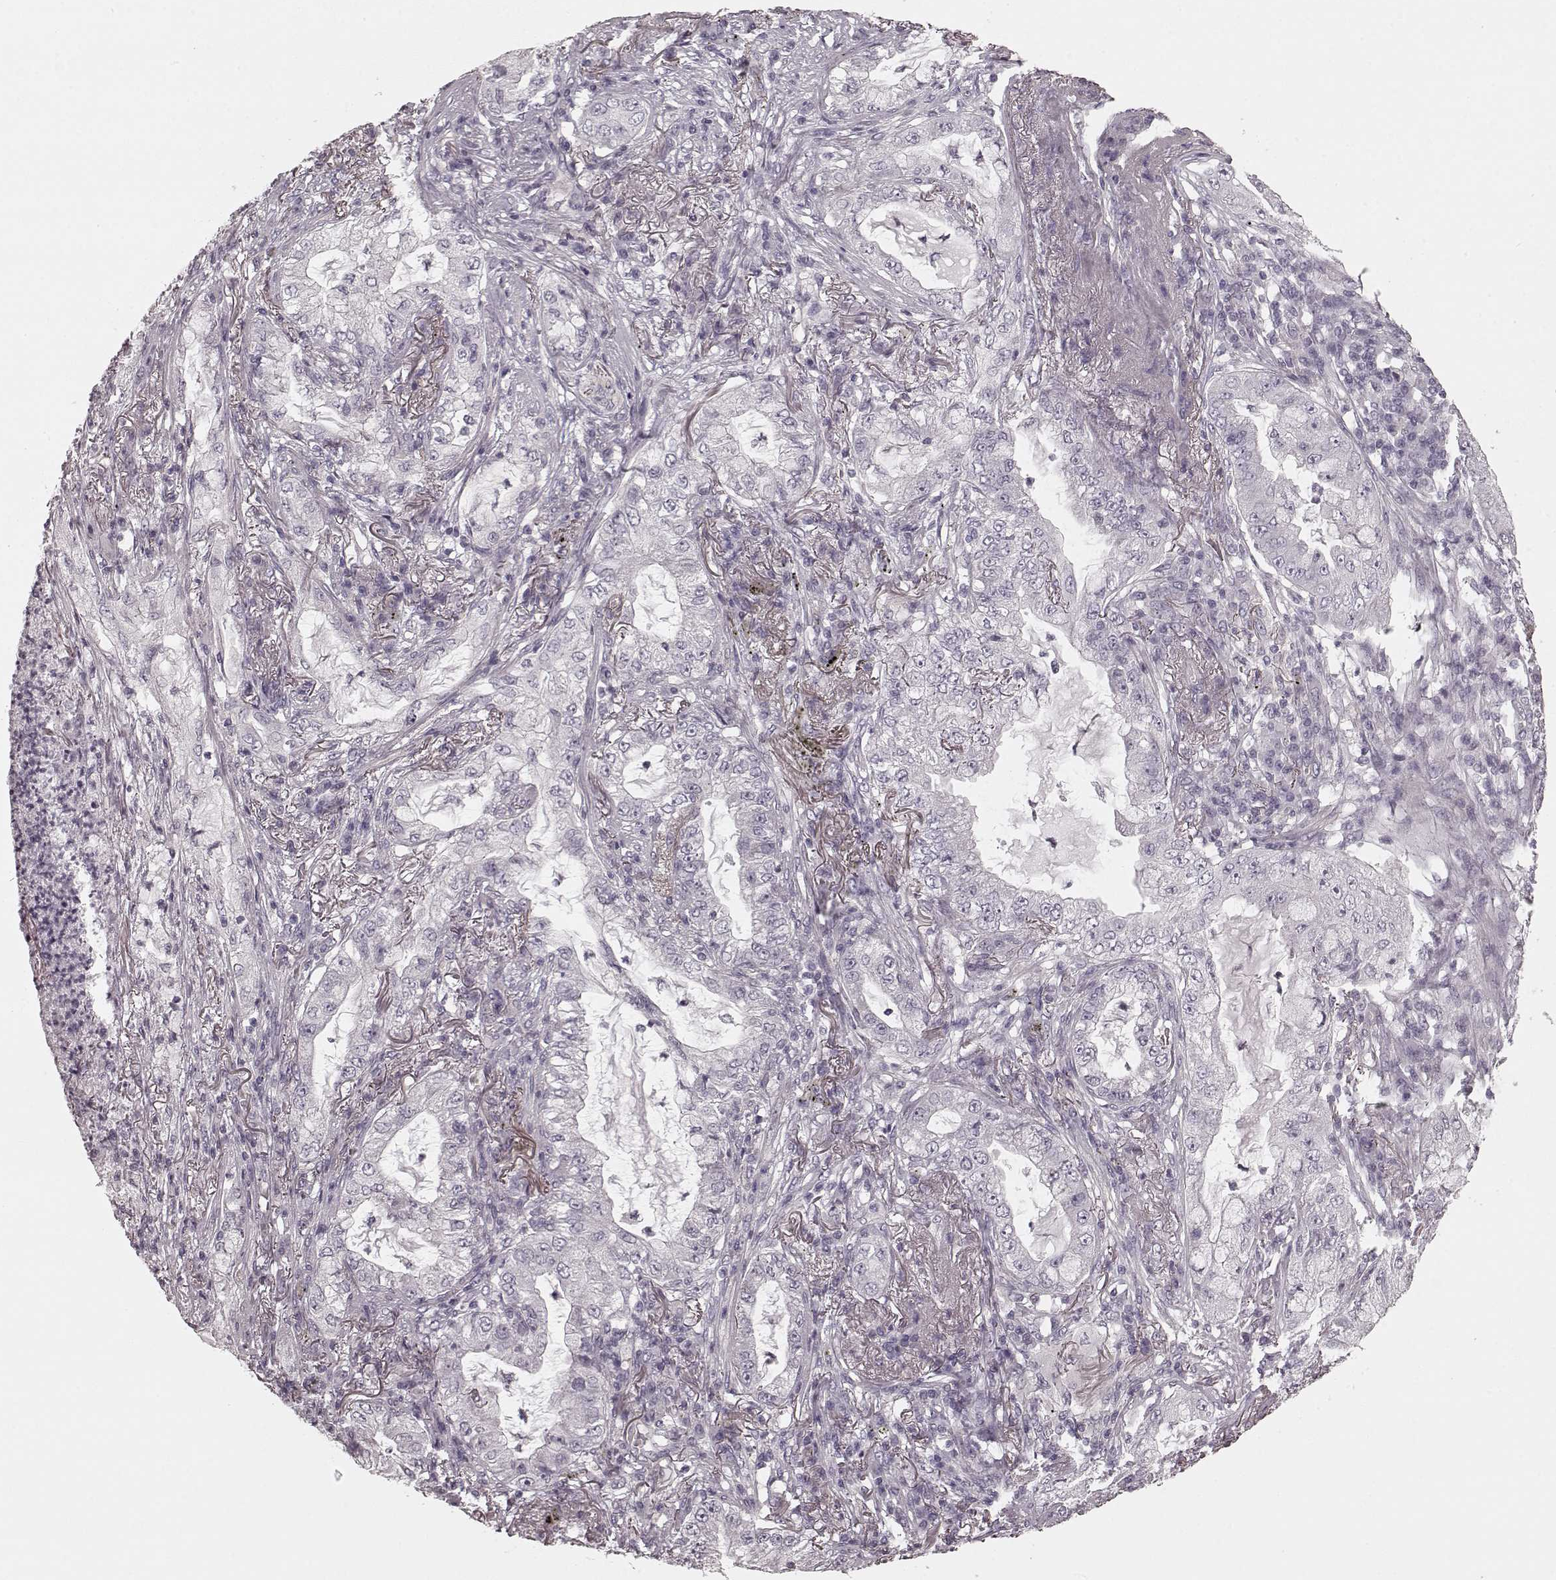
{"staining": {"intensity": "negative", "quantity": "none", "location": "none"}, "tissue": "lung cancer", "cell_type": "Tumor cells", "image_type": "cancer", "snomed": [{"axis": "morphology", "description": "Adenocarcinoma, NOS"}, {"axis": "topography", "description": "Lung"}], "caption": "DAB immunohistochemical staining of human lung cancer (adenocarcinoma) displays no significant expression in tumor cells.", "gene": "PRKCE", "patient": {"sex": "female", "age": 73}}